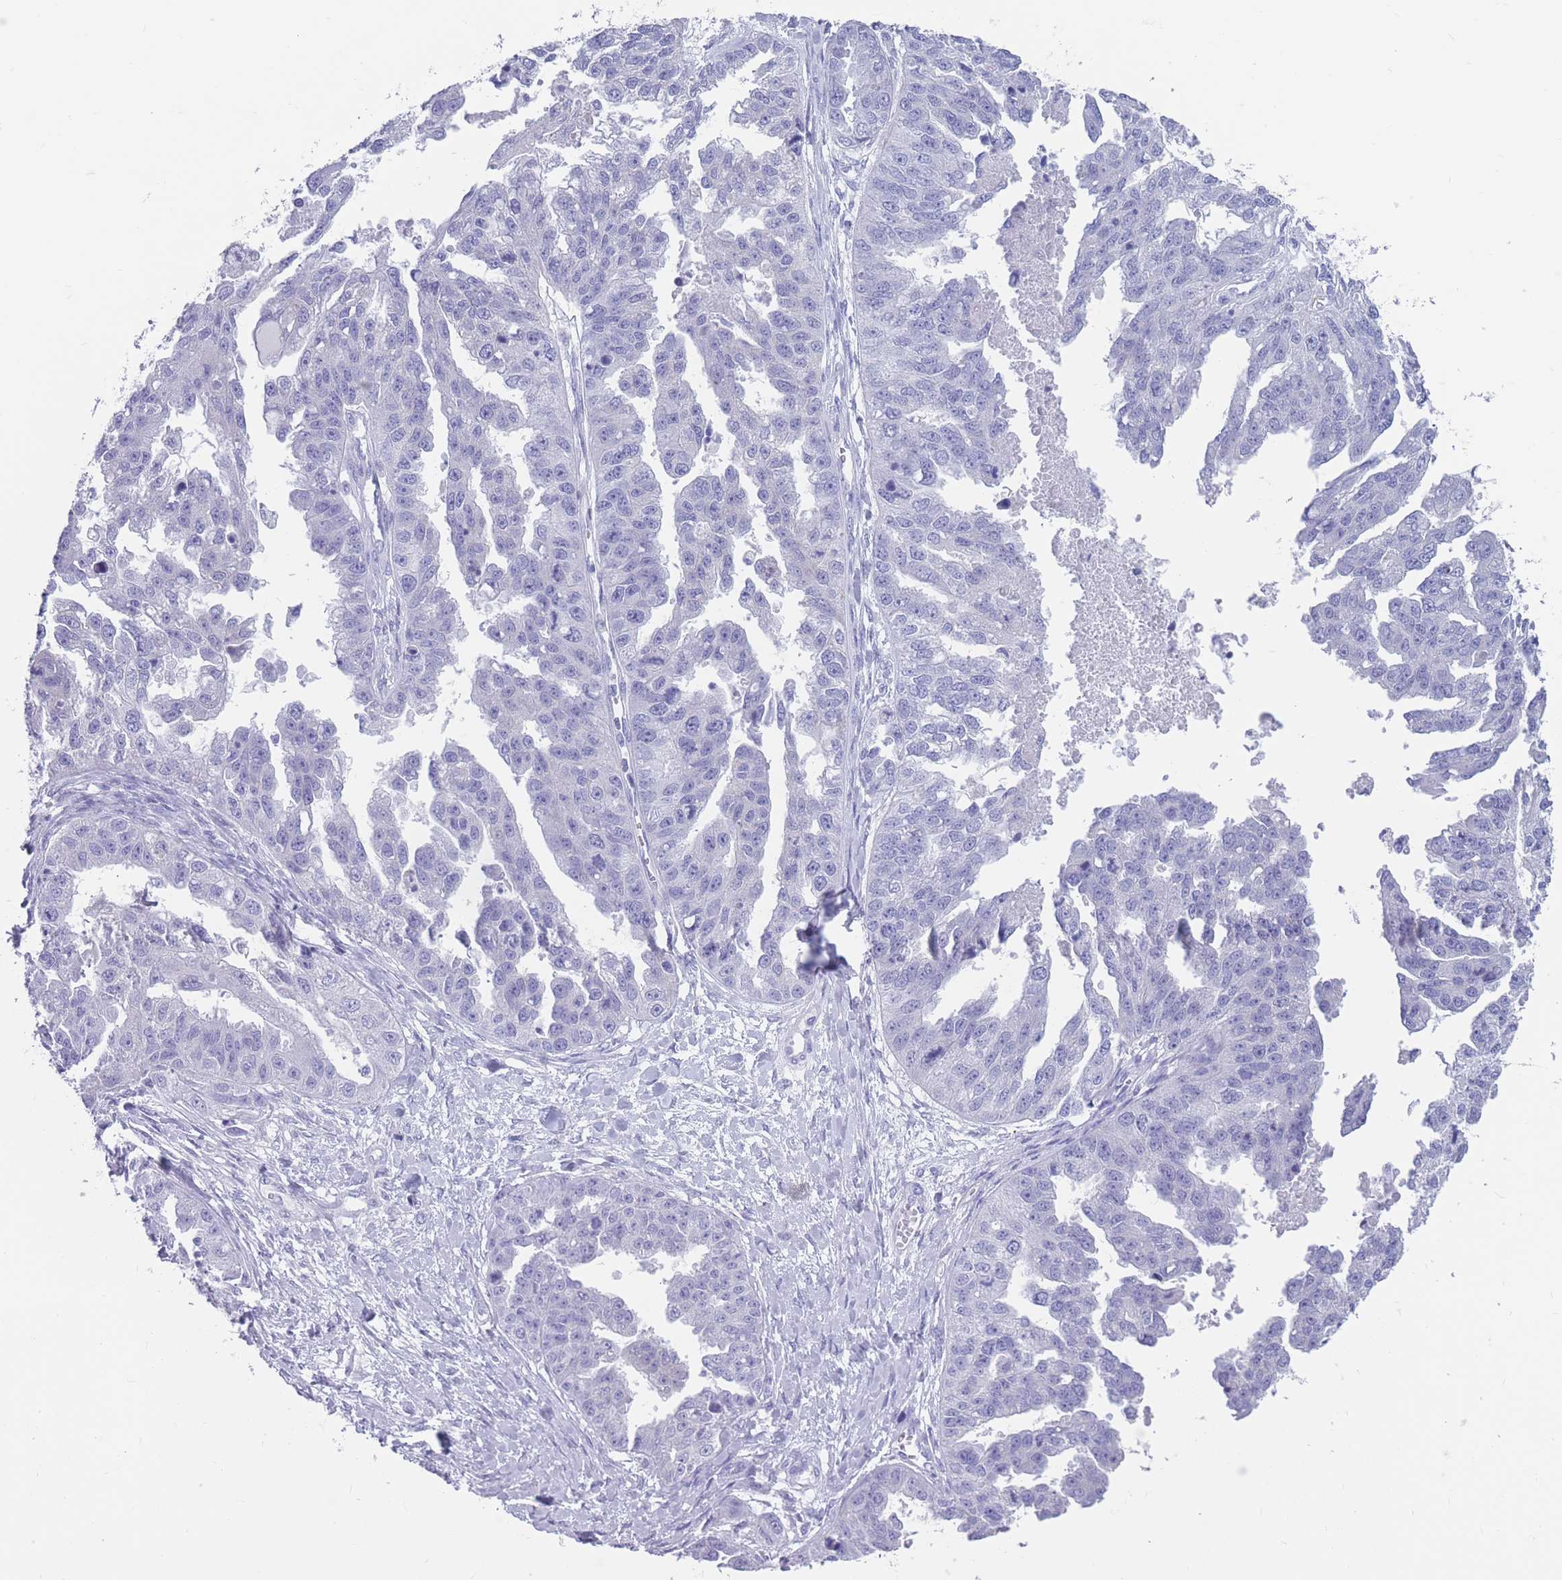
{"staining": {"intensity": "negative", "quantity": "none", "location": "none"}, "tissue": "ovarian cancer", "cell_type": "Tumor cells", "image_type": "cancer", "snomed": [{"axis": "morphology", "description": "Cystadenocarcinoma, serous, NOS"}, {"axis": "topography", "description": "Ovary"}], "caption": "This is an IHC image of serous cystadenocarcinoma (ovarian). There is no expression in tumor cells.", "gene": "DPYD", "patient": {"sex": "female", "age": 58}}